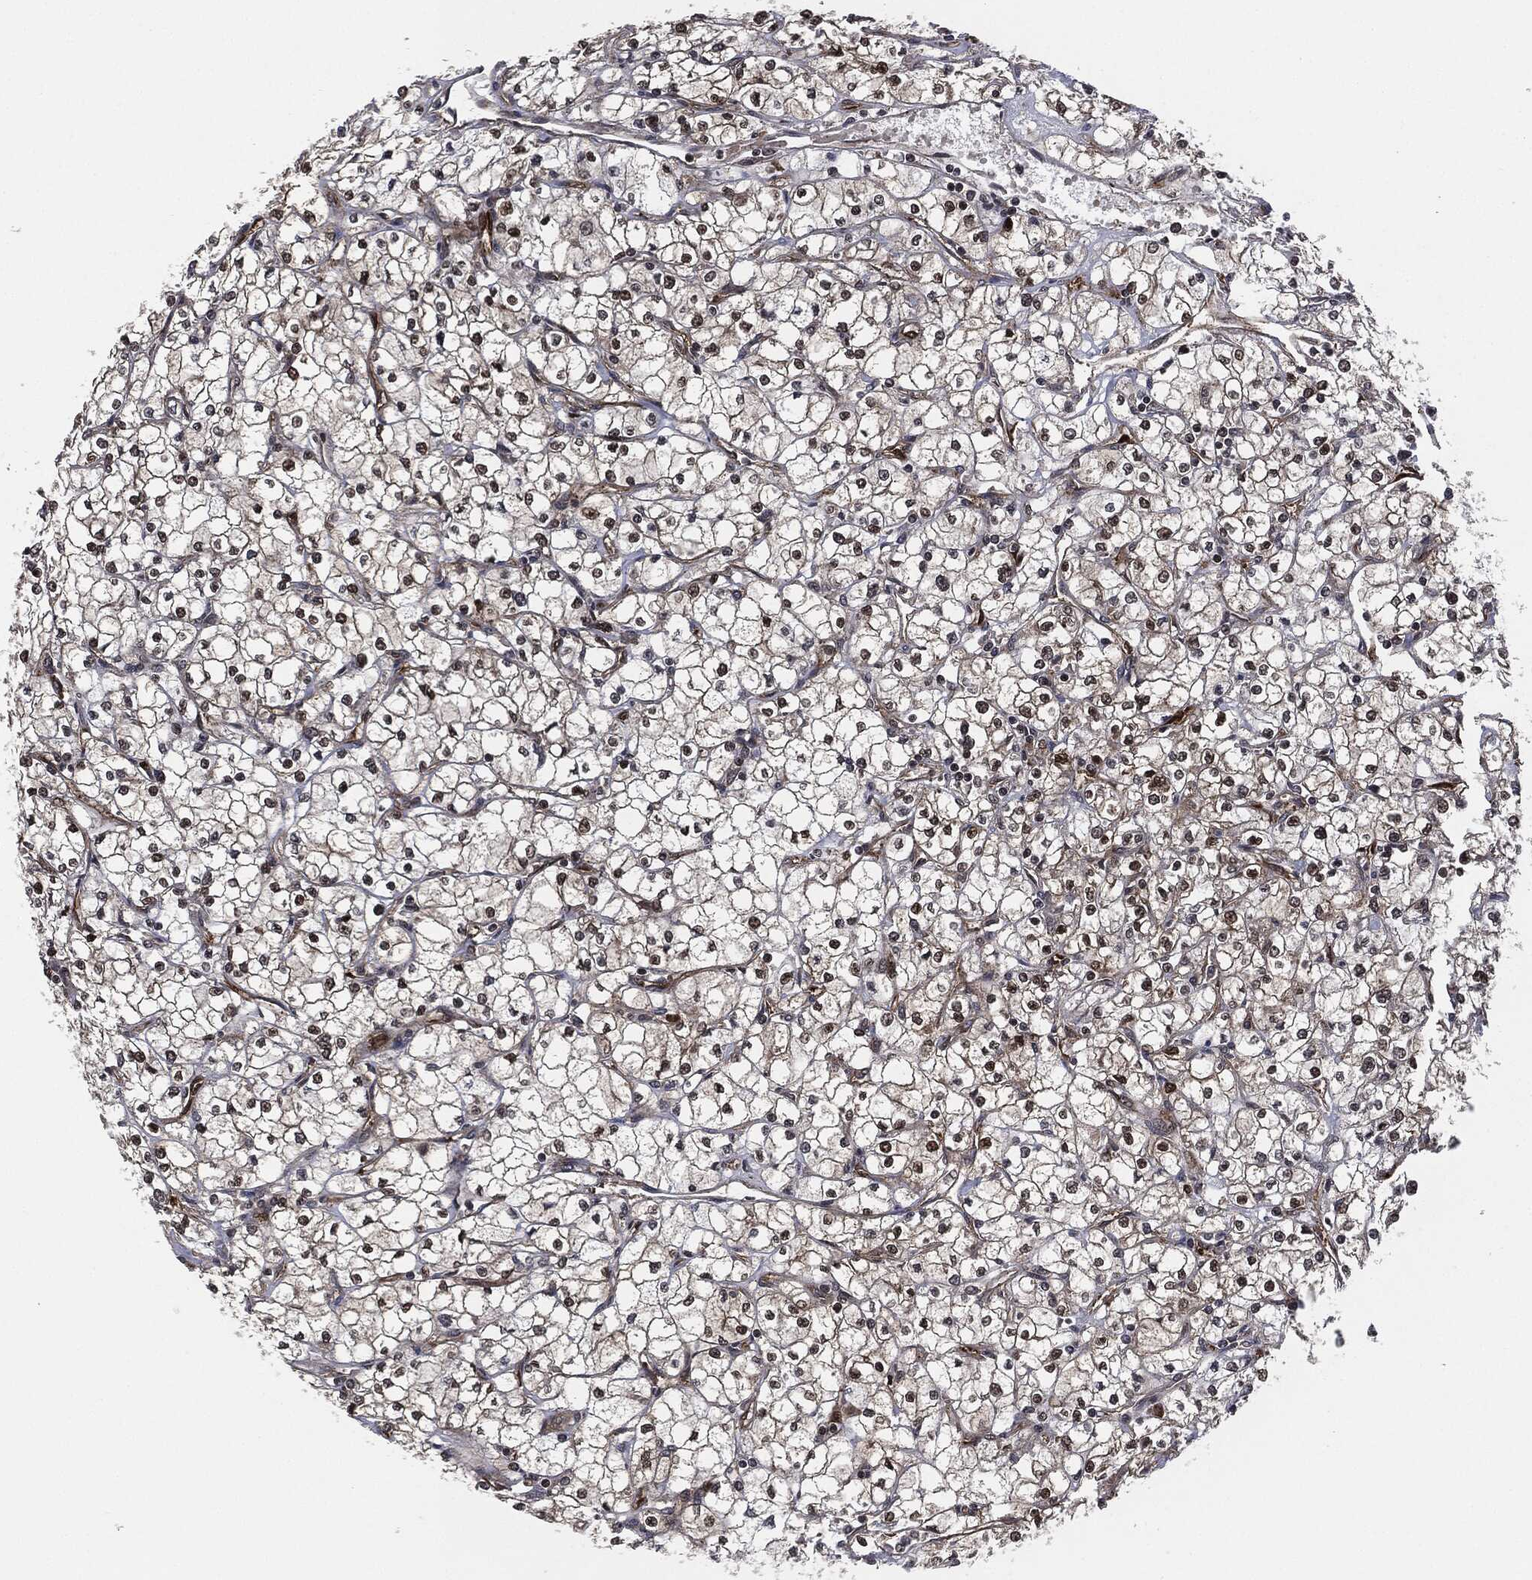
{"staining": {"intensity": "moderate", "quantity": "25%-75%", "location": "nuclear"}, "tissue": "renal cancer", "cell_type": "Tumor cells", "image_type": "cancer", "snomed": [{"axis": "morphology", "description": "Adenocarcinoma, NOS"}, {"axis": "topography", "description": "Kidney"}], "caption": "Adenocarcinoma (renal) stained with a protein marker reveals moderate staining in tumor cells.", "gene": "HRAS", "patient": {"sex": "male", "age": 67}}